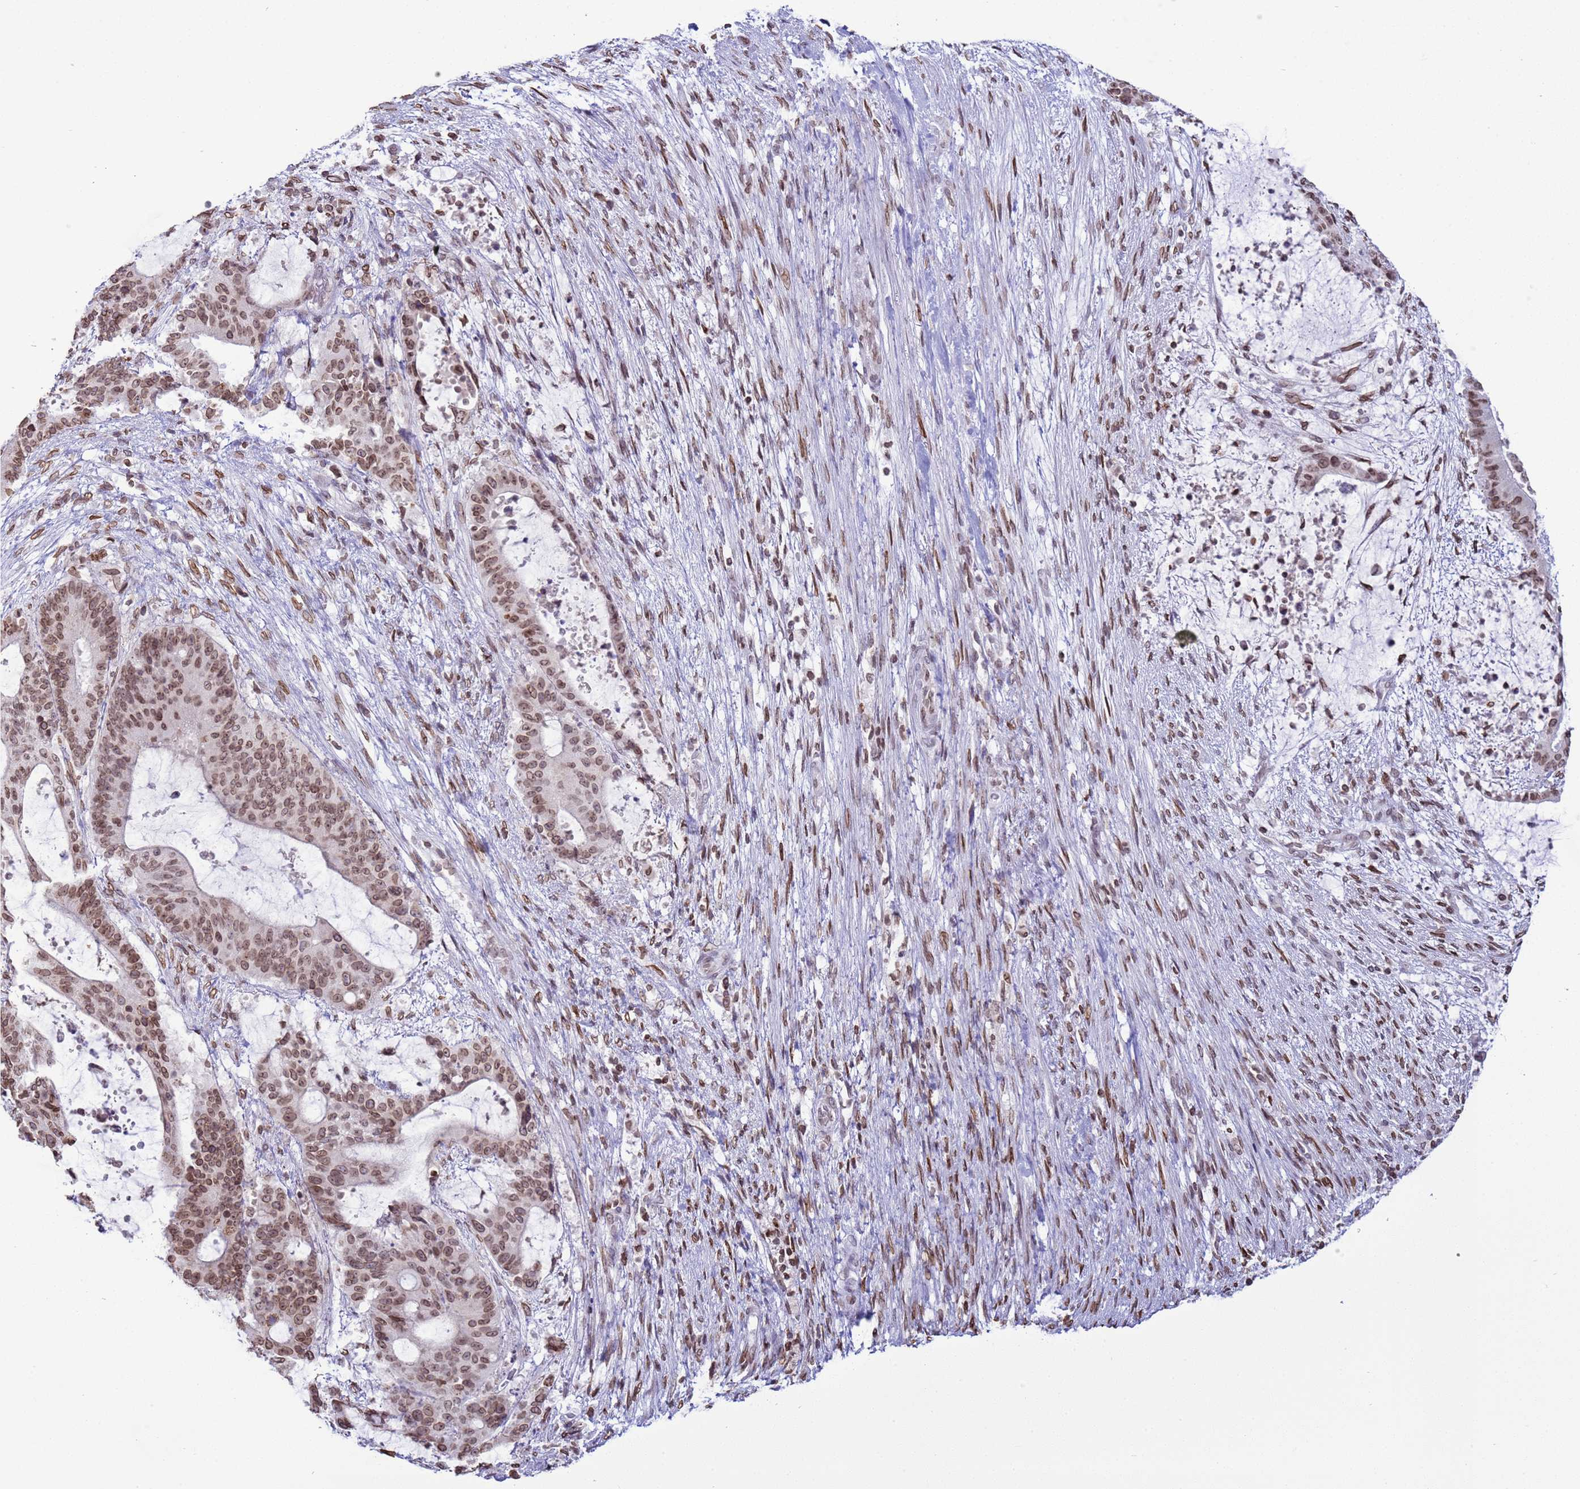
{"staining": {"intensity": "moderate", "quantity": ">75%", "location": "cytoplasmic/membranous,nuclear"}, "tissue": "liver cancer", "cell_type": "Tumor cells", "image_type": "cancer", "snomed": [{"axis": "morphology", "description": "Normal tissue, NOS"}, {"axis": "morphology", "description": "Cholangiocarcinoma"}, {"axis": "topography", "description": "Liver"}, {"axis": "topography", "description": "Peripheral nerve tissue"}], "caption": "IHC of liver cholangiocarcinoma demonstrates medium levels of moderate cytoplasmic/membranous and nuclear expression in about >75% of tumor cells.", "gene": "DHX37", "patient": {"sex": "female", "age": 73}}